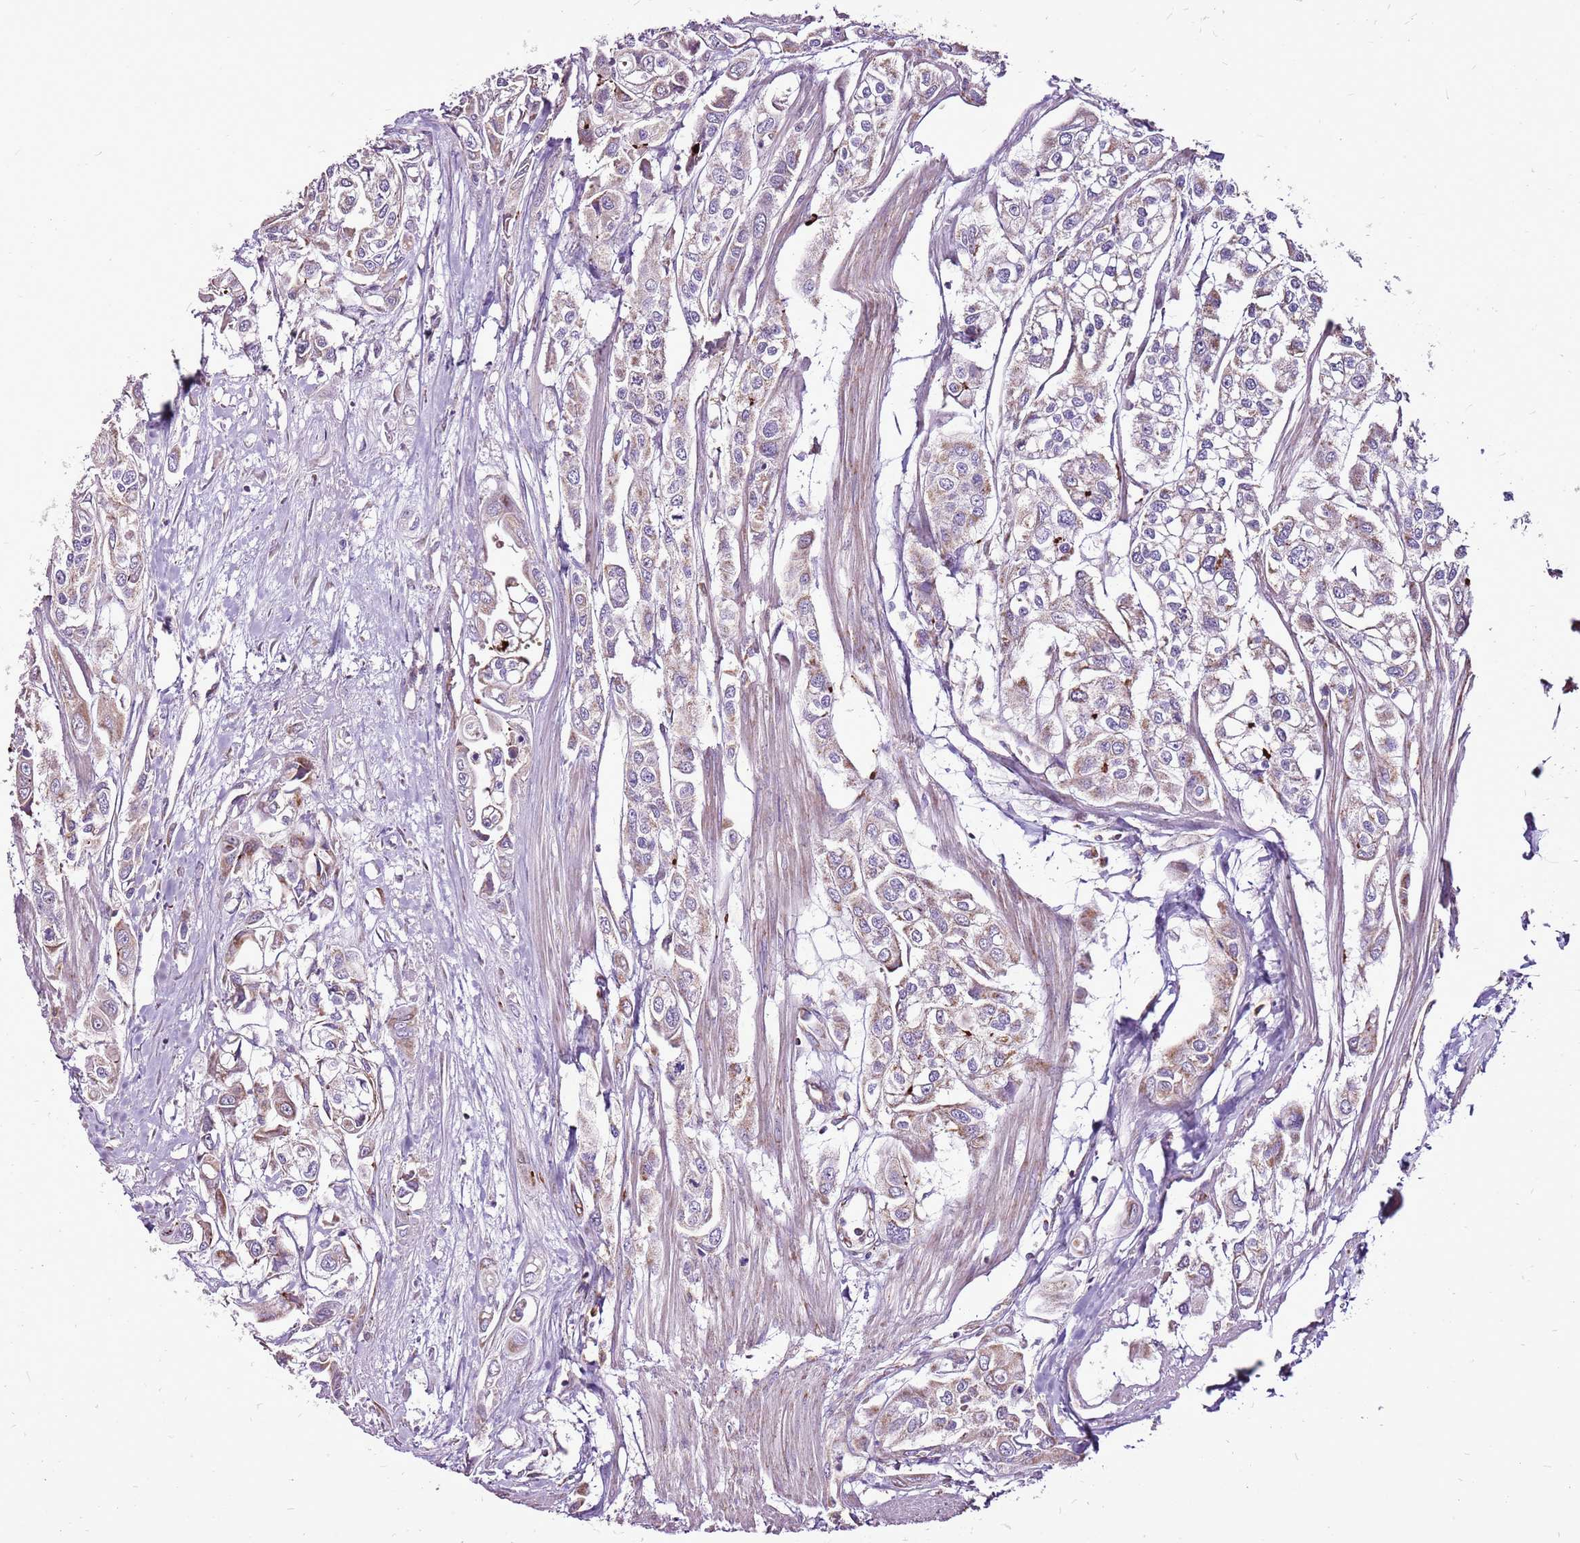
{"staining": {"intensity": "moderate", "quantity": "<25%", "location": "cytoplasmic/membranous"}, "tissue": "urothelial cancer", "cell_type": "Tumor cells", "image_type": "cancer", "snomed": [{"axis": "morphology", "description": "Urothelial carcinoma, High grade"}, {"axis": "topography", "description": "Urinary bladder"}], "caption": "Moderate cytoplasmic/membranous staining for a protein is identified in approximately <25% of tumor cells of high-grade urothelial carcinoma using IHC.", "gene": "GCDH", "patient": {"sex": "male", "age": 67}}